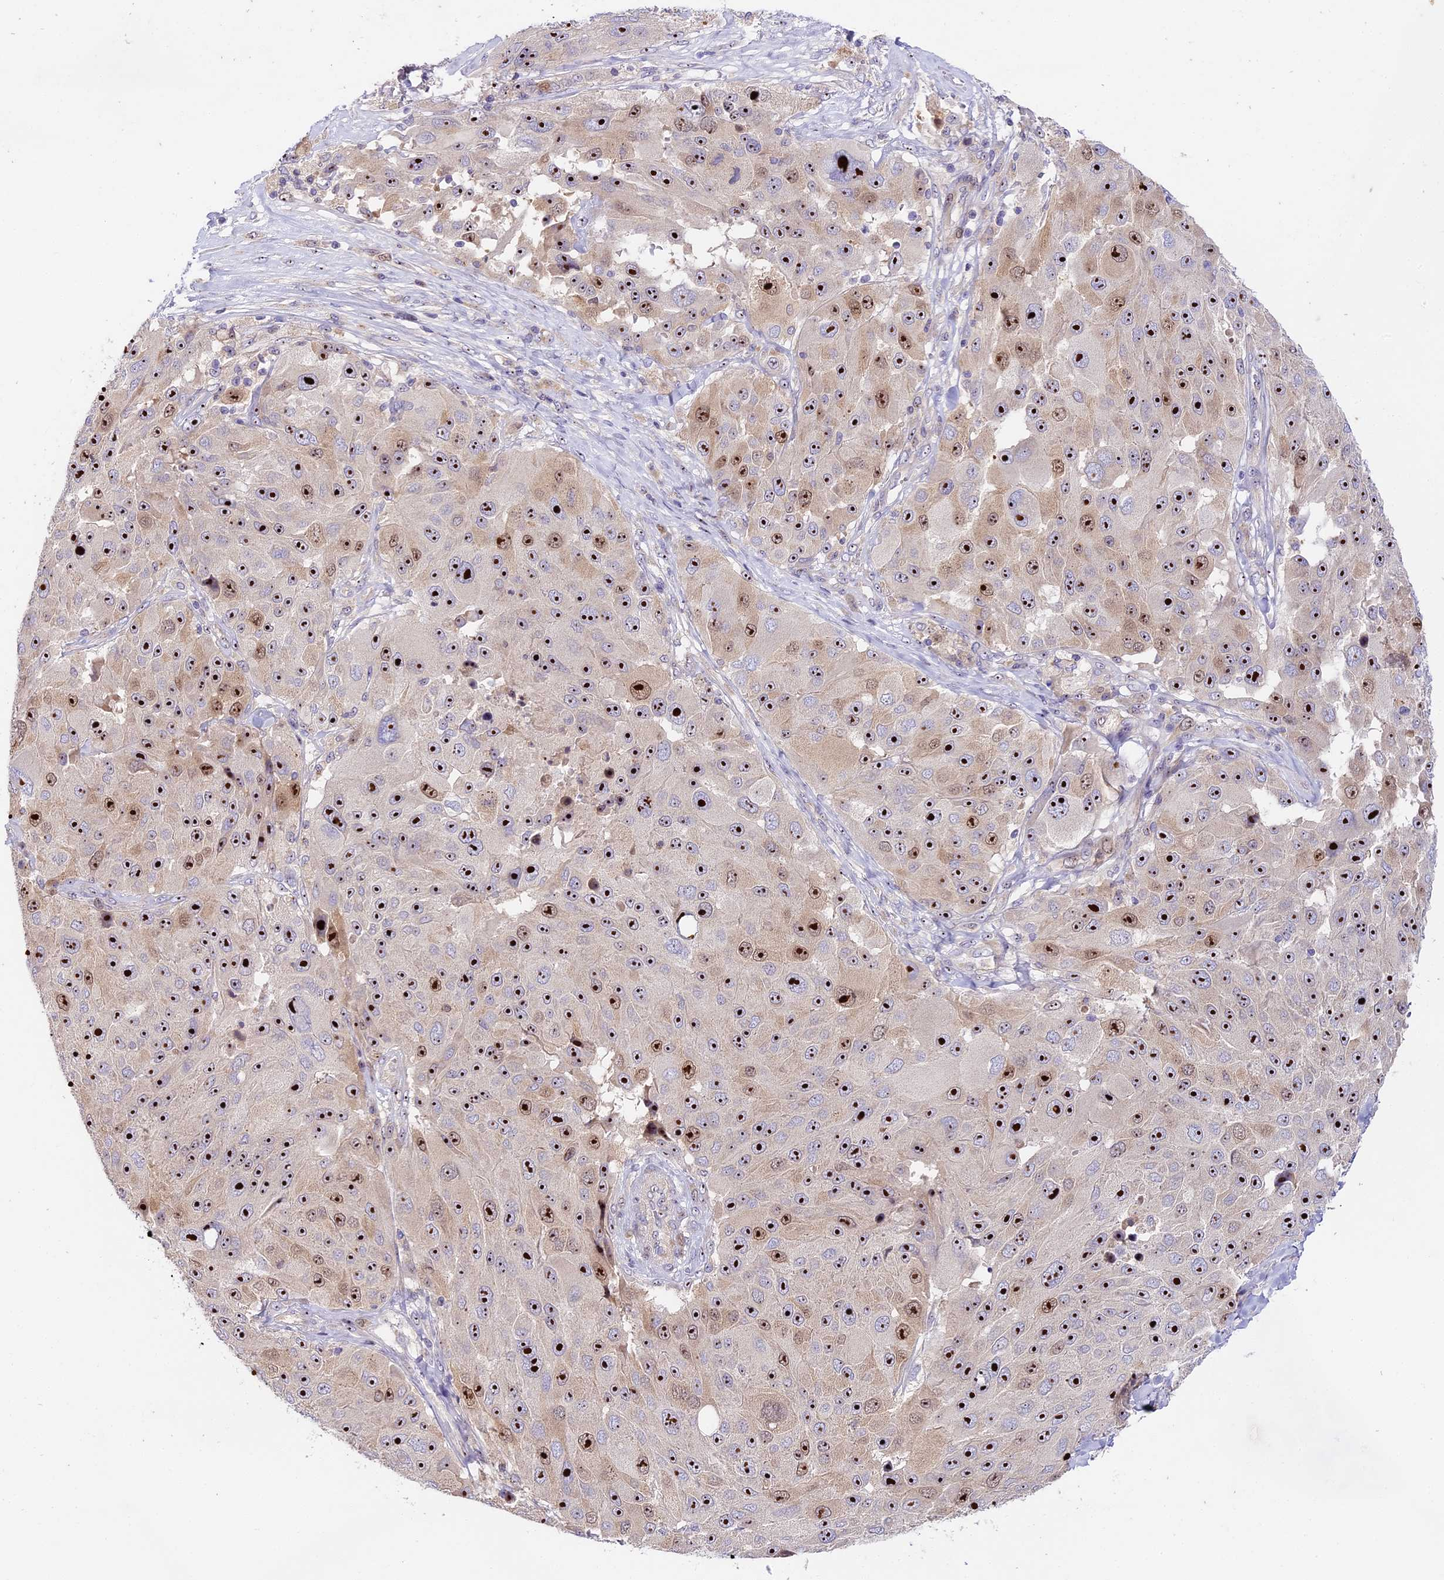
{"staining": {"intensity": "strong", "quantity": ">75%", "location": "nuclear"}, "tissue": "melanoma", "cell_type": "Tumor cells", "image_type": "cancer", "snomed": [{"axis": "morphology", "description": "Malignant melanoma, Metastatic site"}, {"axis": "topography", "description": "Lymph node"}], "caption": "The histopathology image demonstrates immunohistochemical staining of melanoma. There is strong nuclear positivity is seen in approximately >75% of tumor cells. The staining was performed using DAB (3,3'-diaminobenzidine) to visualize the protein expression in brown, while the nuclei were stained in blue with hematoxylin (Magnification: 20x).", "gene": "RAD51", "patient": {"sex": "male", "age": 62}}